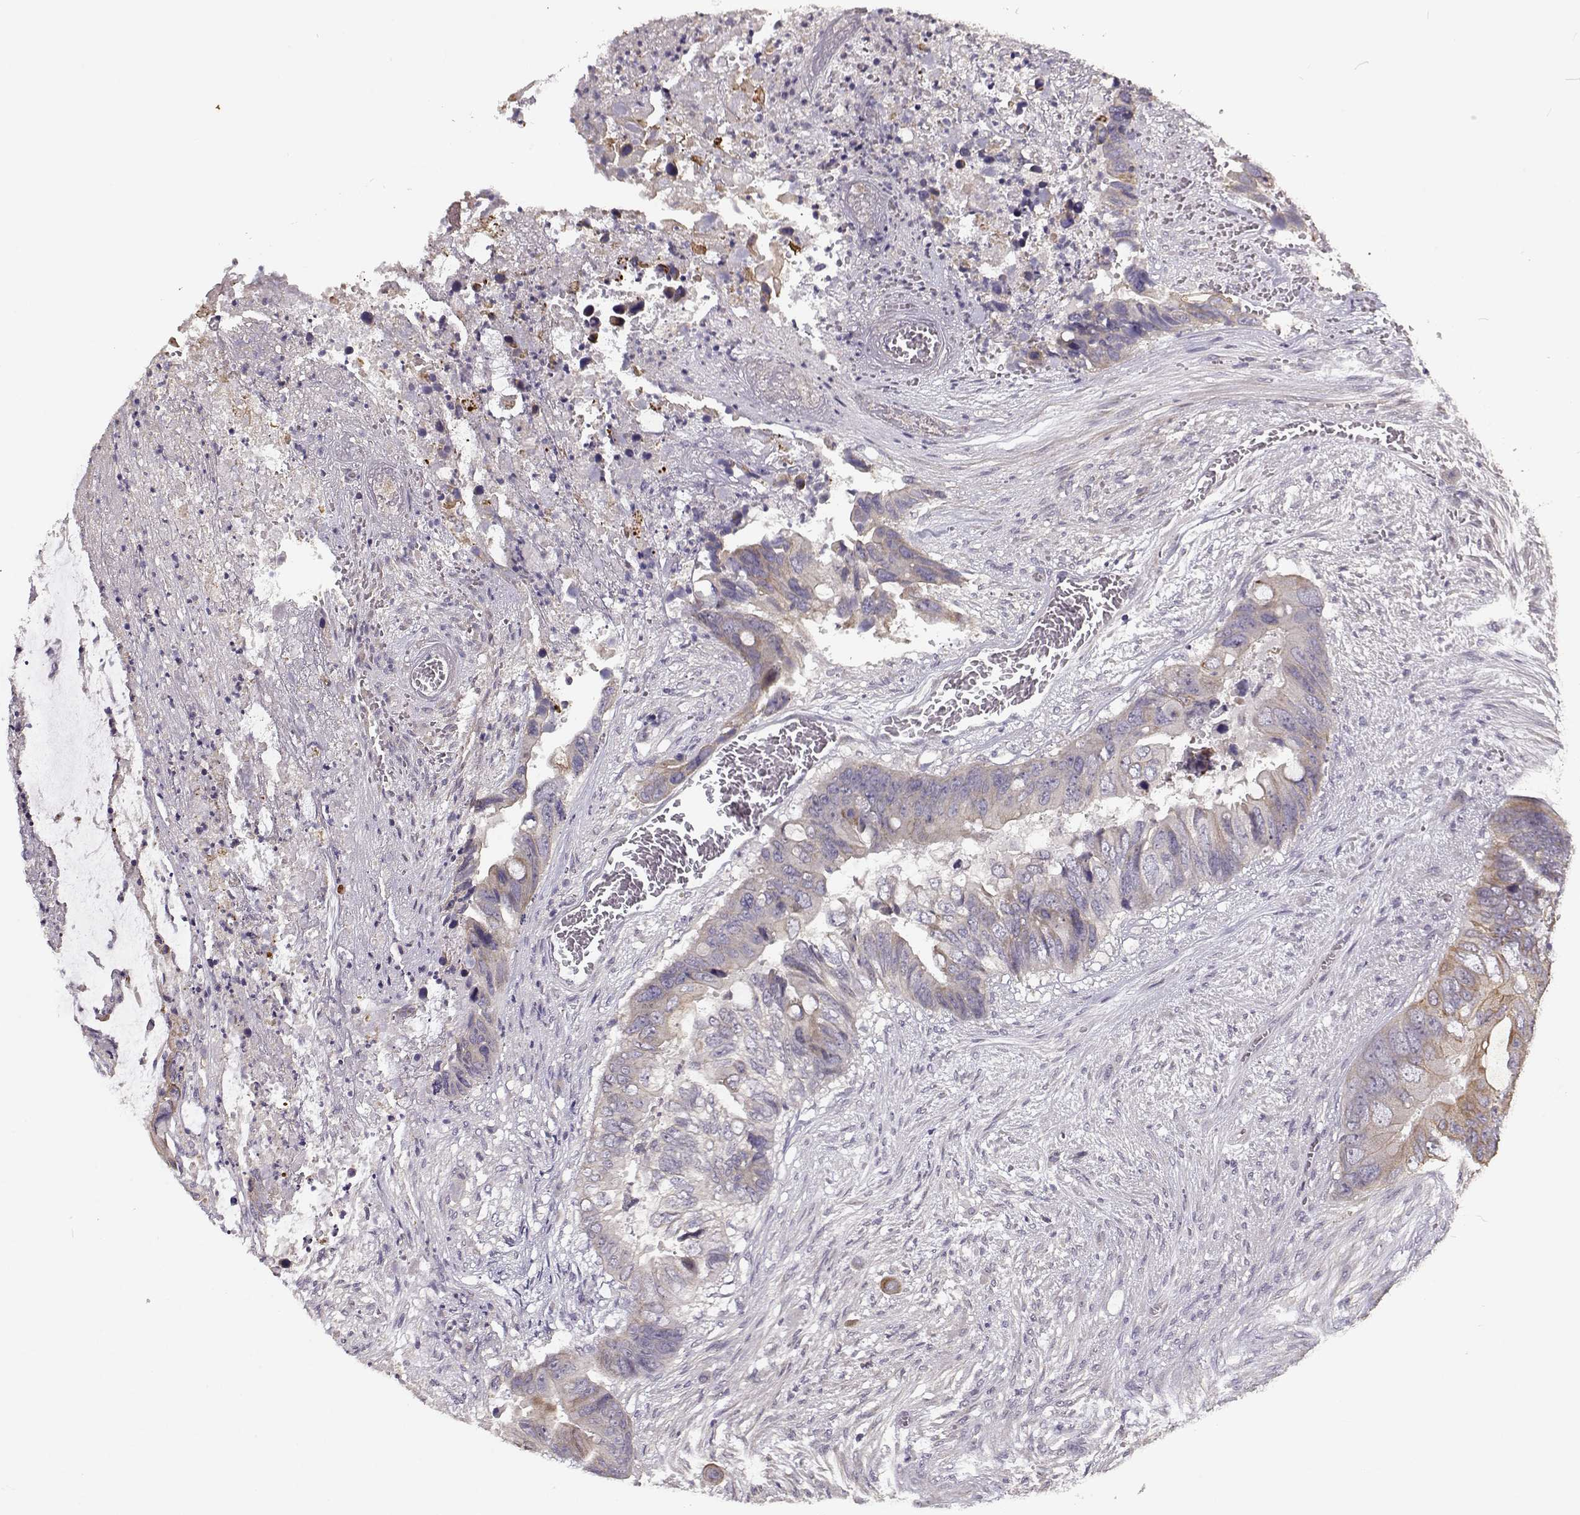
{"staining": {"intensity": "weak", "quantity": "25%-75%", "location": "cytoplasmic/membranous"}, "tissue": "colorectal cancer", "cell_type": "Tumor cells", "image_type": "cancer", "snomed": [{"axis": "morphology", "description": "Adenocarcinoma, NOS"}, {"axis": "topography", "description": "Rectum"}], "caption": "Tumor cells display weak cytoplasmic/membranous staining in approximately 25%-75% of cells in colorectal adenocarcinoma.", "gene": "TMEM145", "patient": {"sex": "male", "age": 63}}